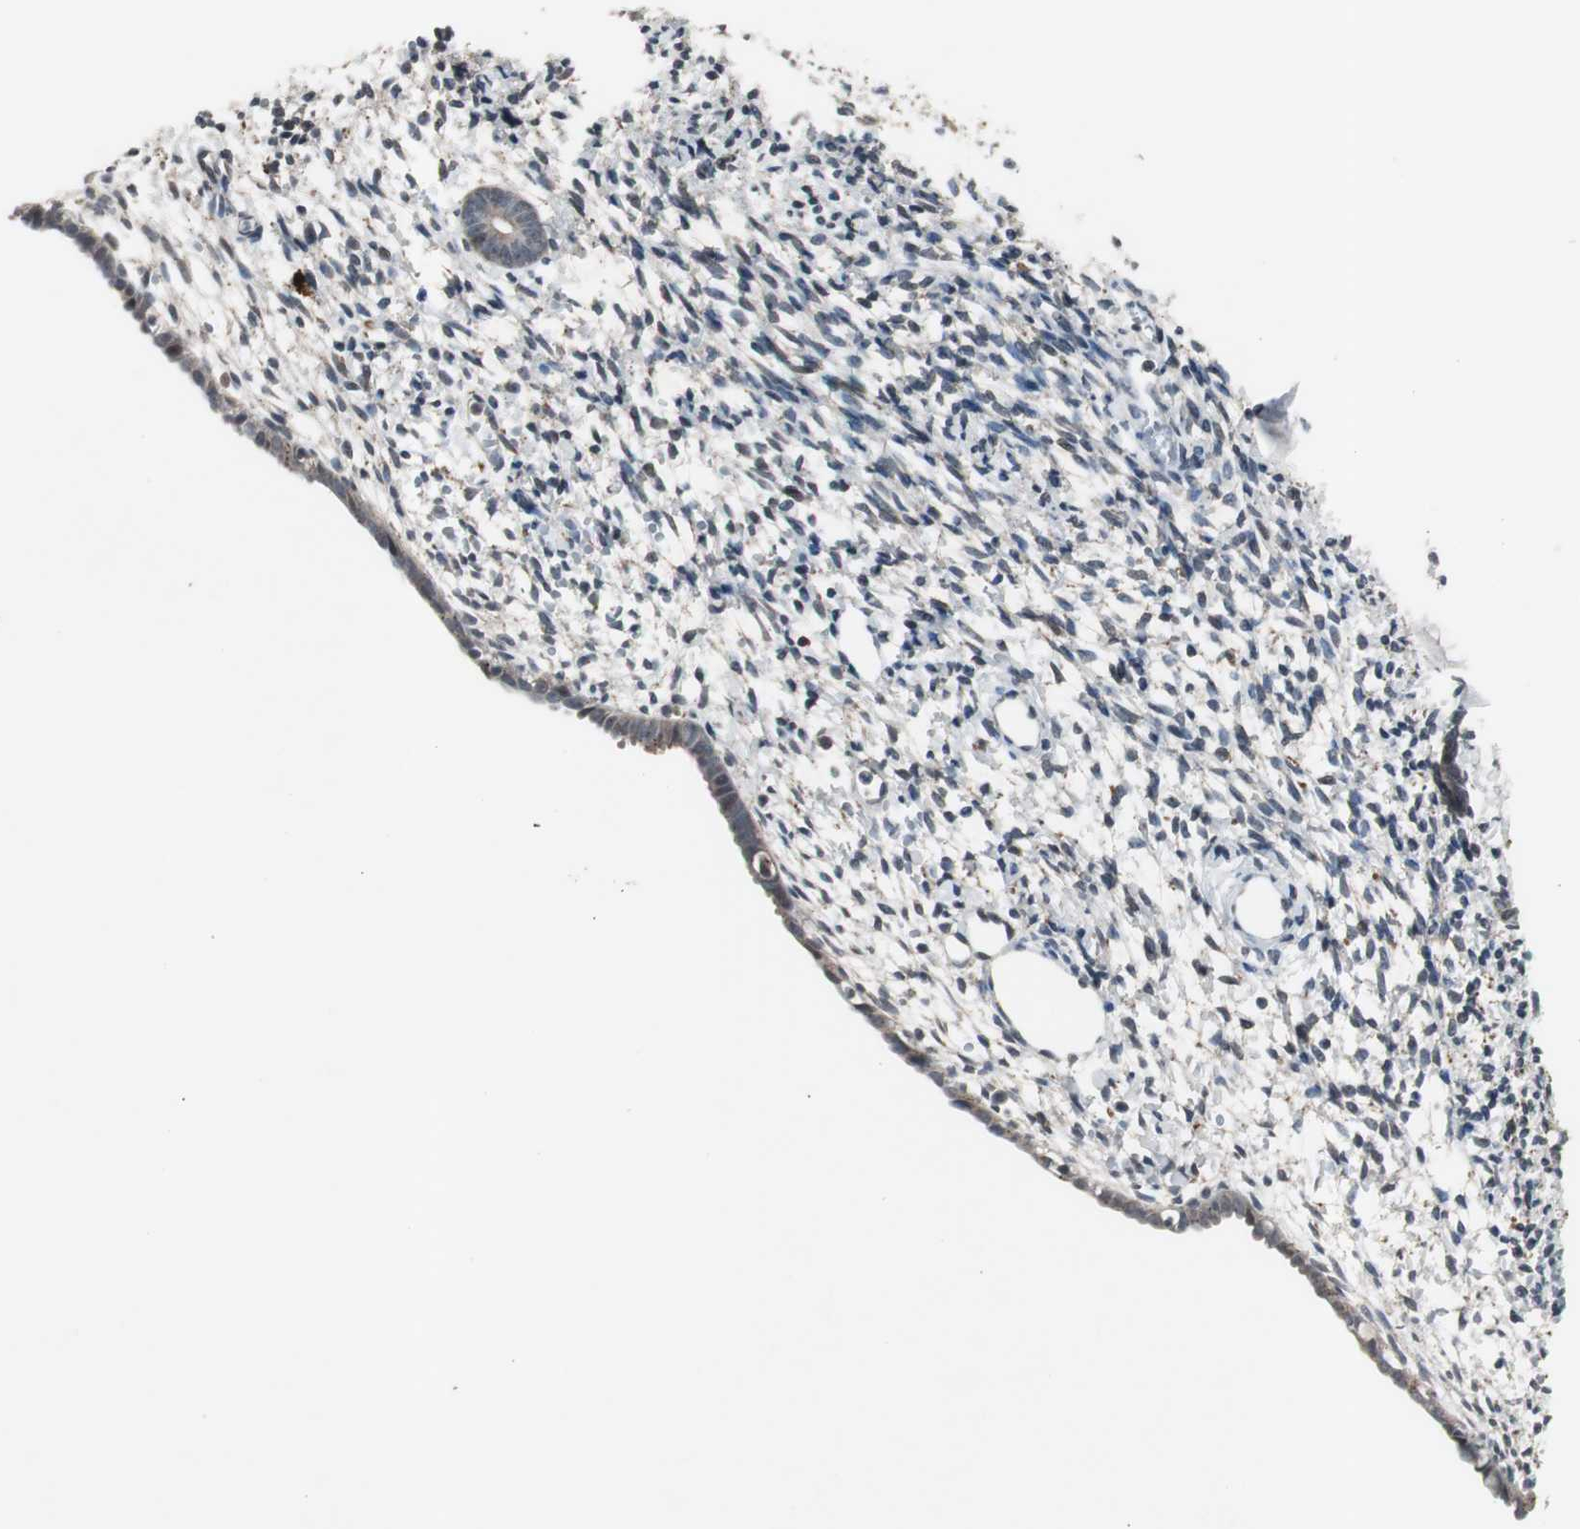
{"staining": {"intensity": "moderate", "quantity": "25%-75%", "location": "nuclear"}, "tissue": "endometrium", "cell_type": "Cells in endometrial stroma", "image_type": "normal", "snomed": [{"axis": "morphology", "description": "Normal tissue, NOS"}, {"axis": "topography", "description": "Endometrium"}], "caption": "Protein staining of unremarkable endometrium shows moderate nuclear staining in approximately 25%-75% of cells in endometrial stroma.", "gene": "BOLA1", "patient": {"sex": "female", "age": 71}}